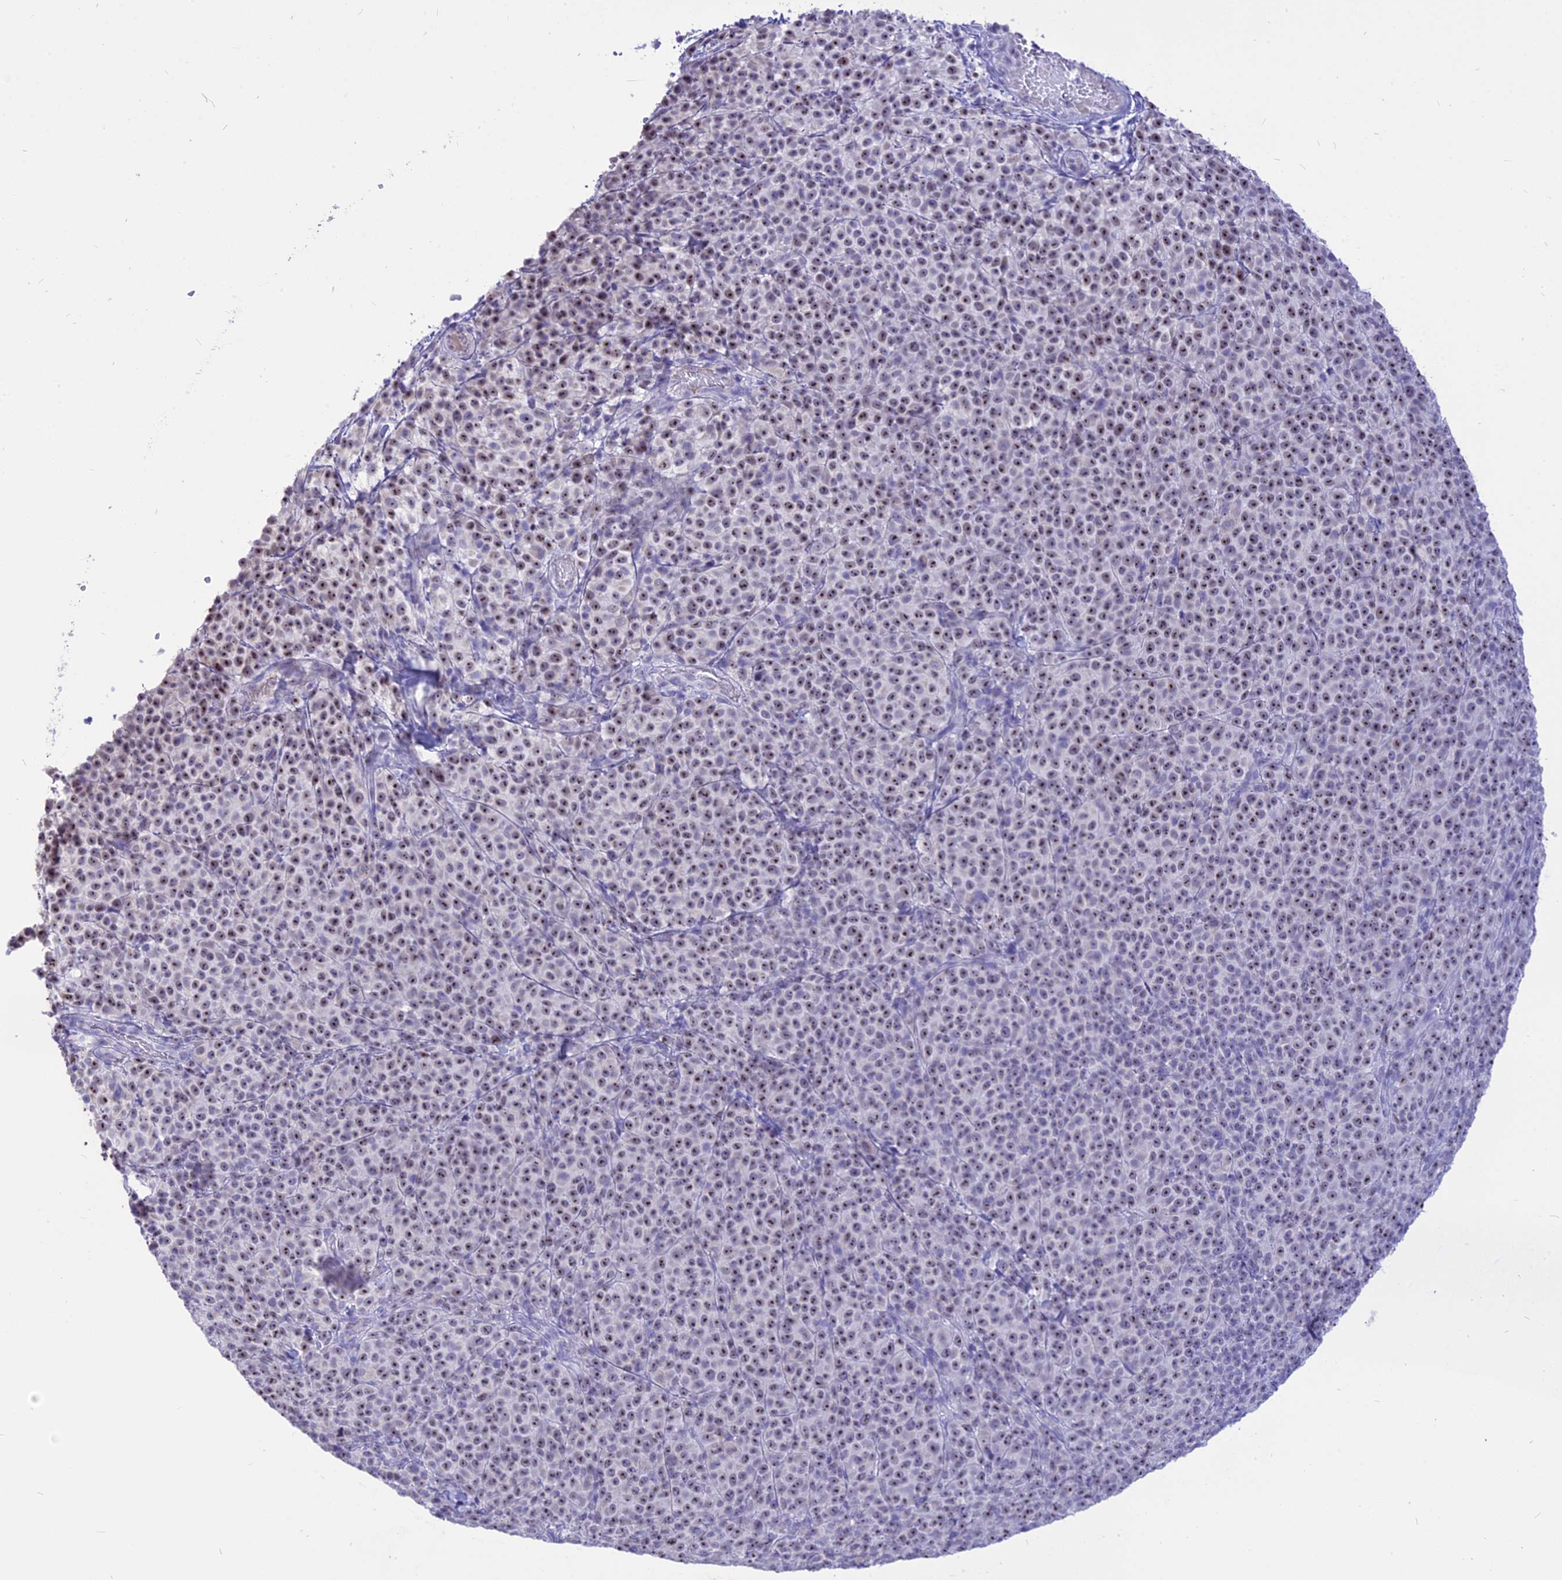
{"staining": {"intensity": "moderate", "quantity": ">75%", "location": "nuclear"}, "tissue": "melanoma", "cell_type": "Tumor cells", "image_type": "cancer", "snomed": [{"axis": "morphology", "description": "Normal tissue, NOS"}, {"axis": "morphology", "description": "Malignant melanoma, NOS"}, {"axis": "topography", "description": "Skin"}], "caption": "This photomicrograph shows IHC staining of human melanoma, with medium moderate nuclear positivity in approximately >75% of tumor cells.", "gene": "CMSS1", "patient": {"sex": "female", "age": 34}}